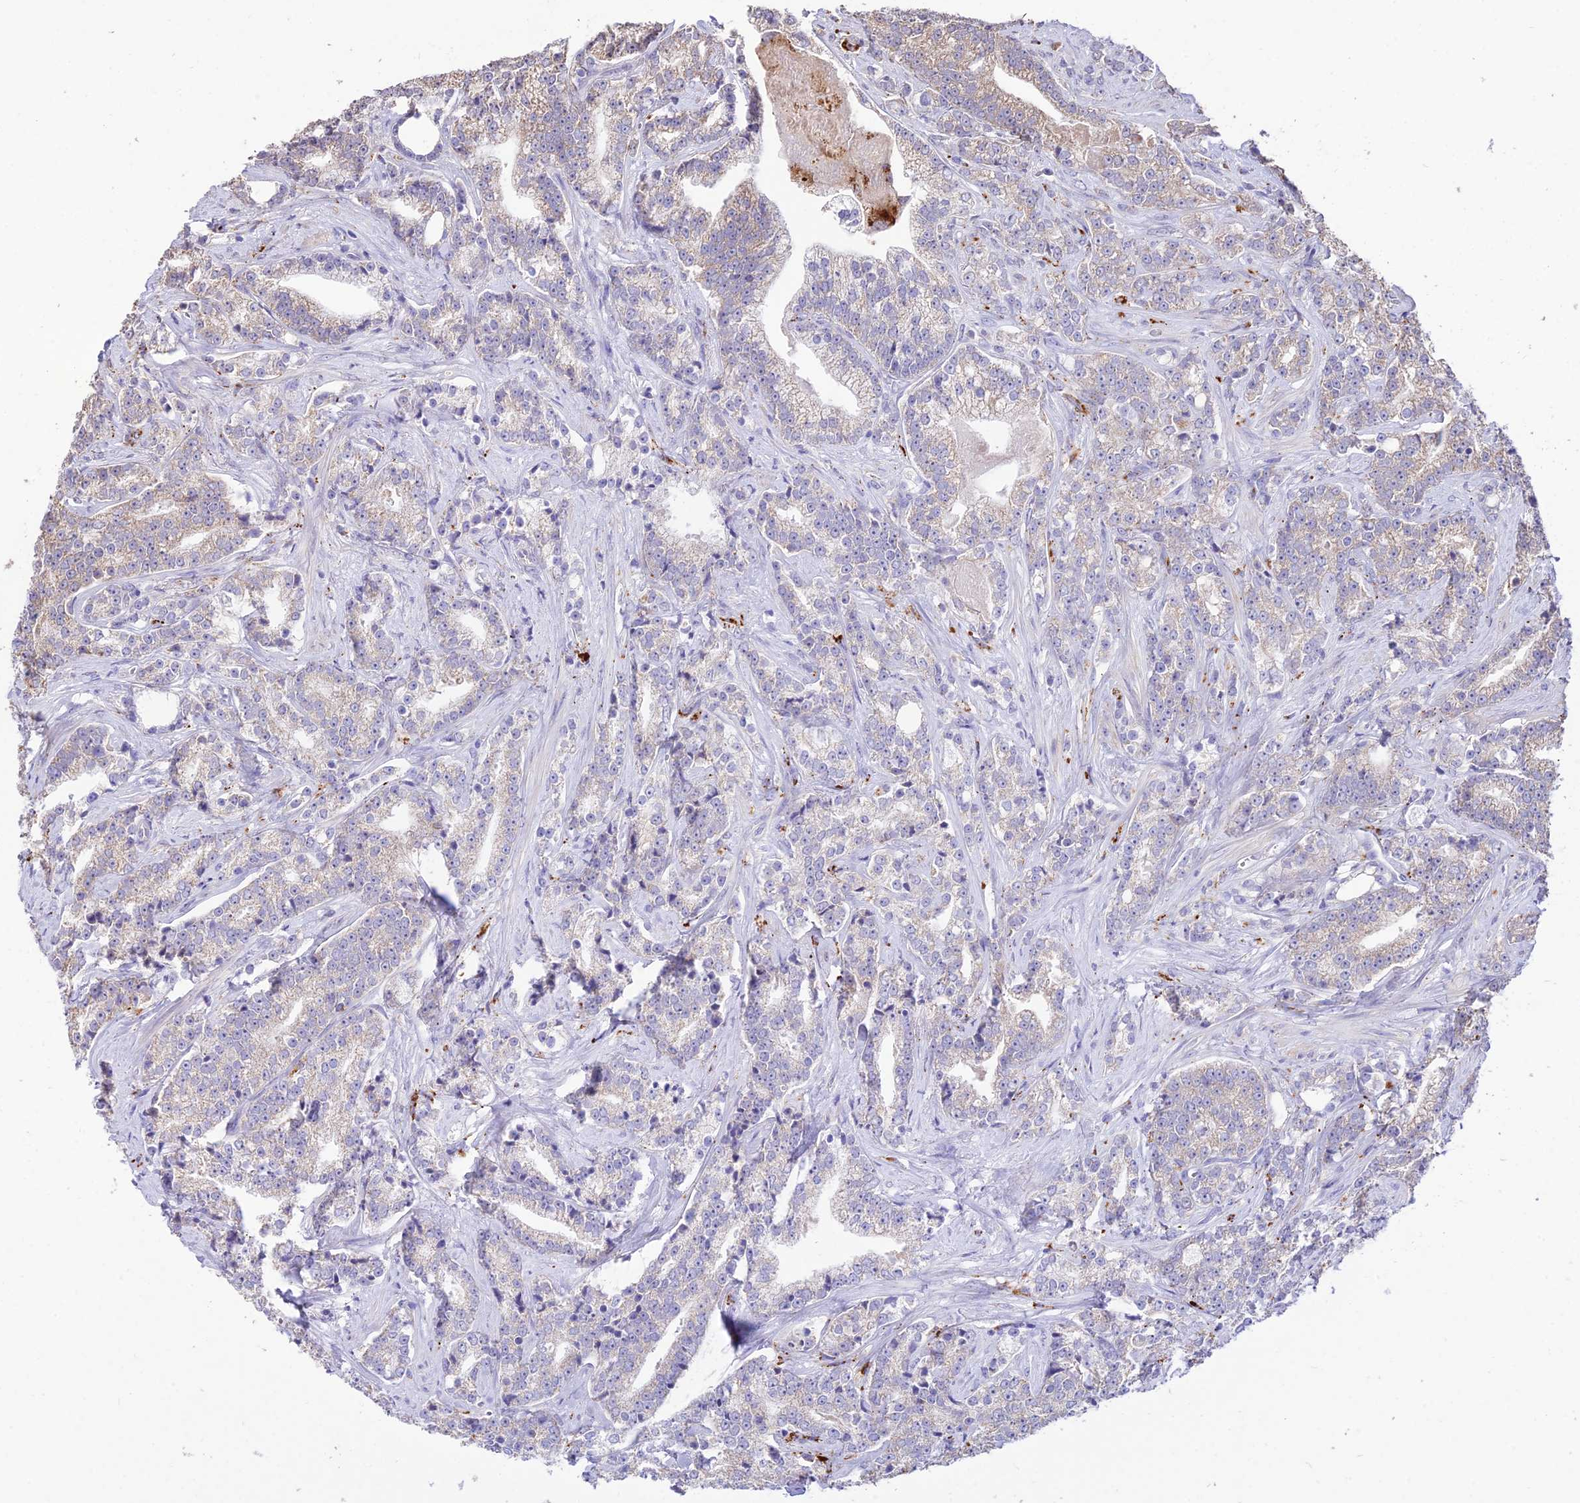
{"staining": {"intensity": "weak", "quantity": "<25%", "location": "cytoplasmic/membranous"}, "tissue": "prostate cancer", "cell_type": "Tumor cells", "image_type": "cancer", "snomed": [{"axis": "morphology", "description": "Adenocarcinoma, High grade"}, {"axis": "topography", "description": "Prostate"}], "caption": "Tumor cells show no significant expression in high-grade adenocarcinoma (prostate). The staining is performed using DAB brown chromogen with nuclei counter-stained in using hematoxylin.", "gene": "SDHD", "patient": {"sex": "male", "age": 67}}